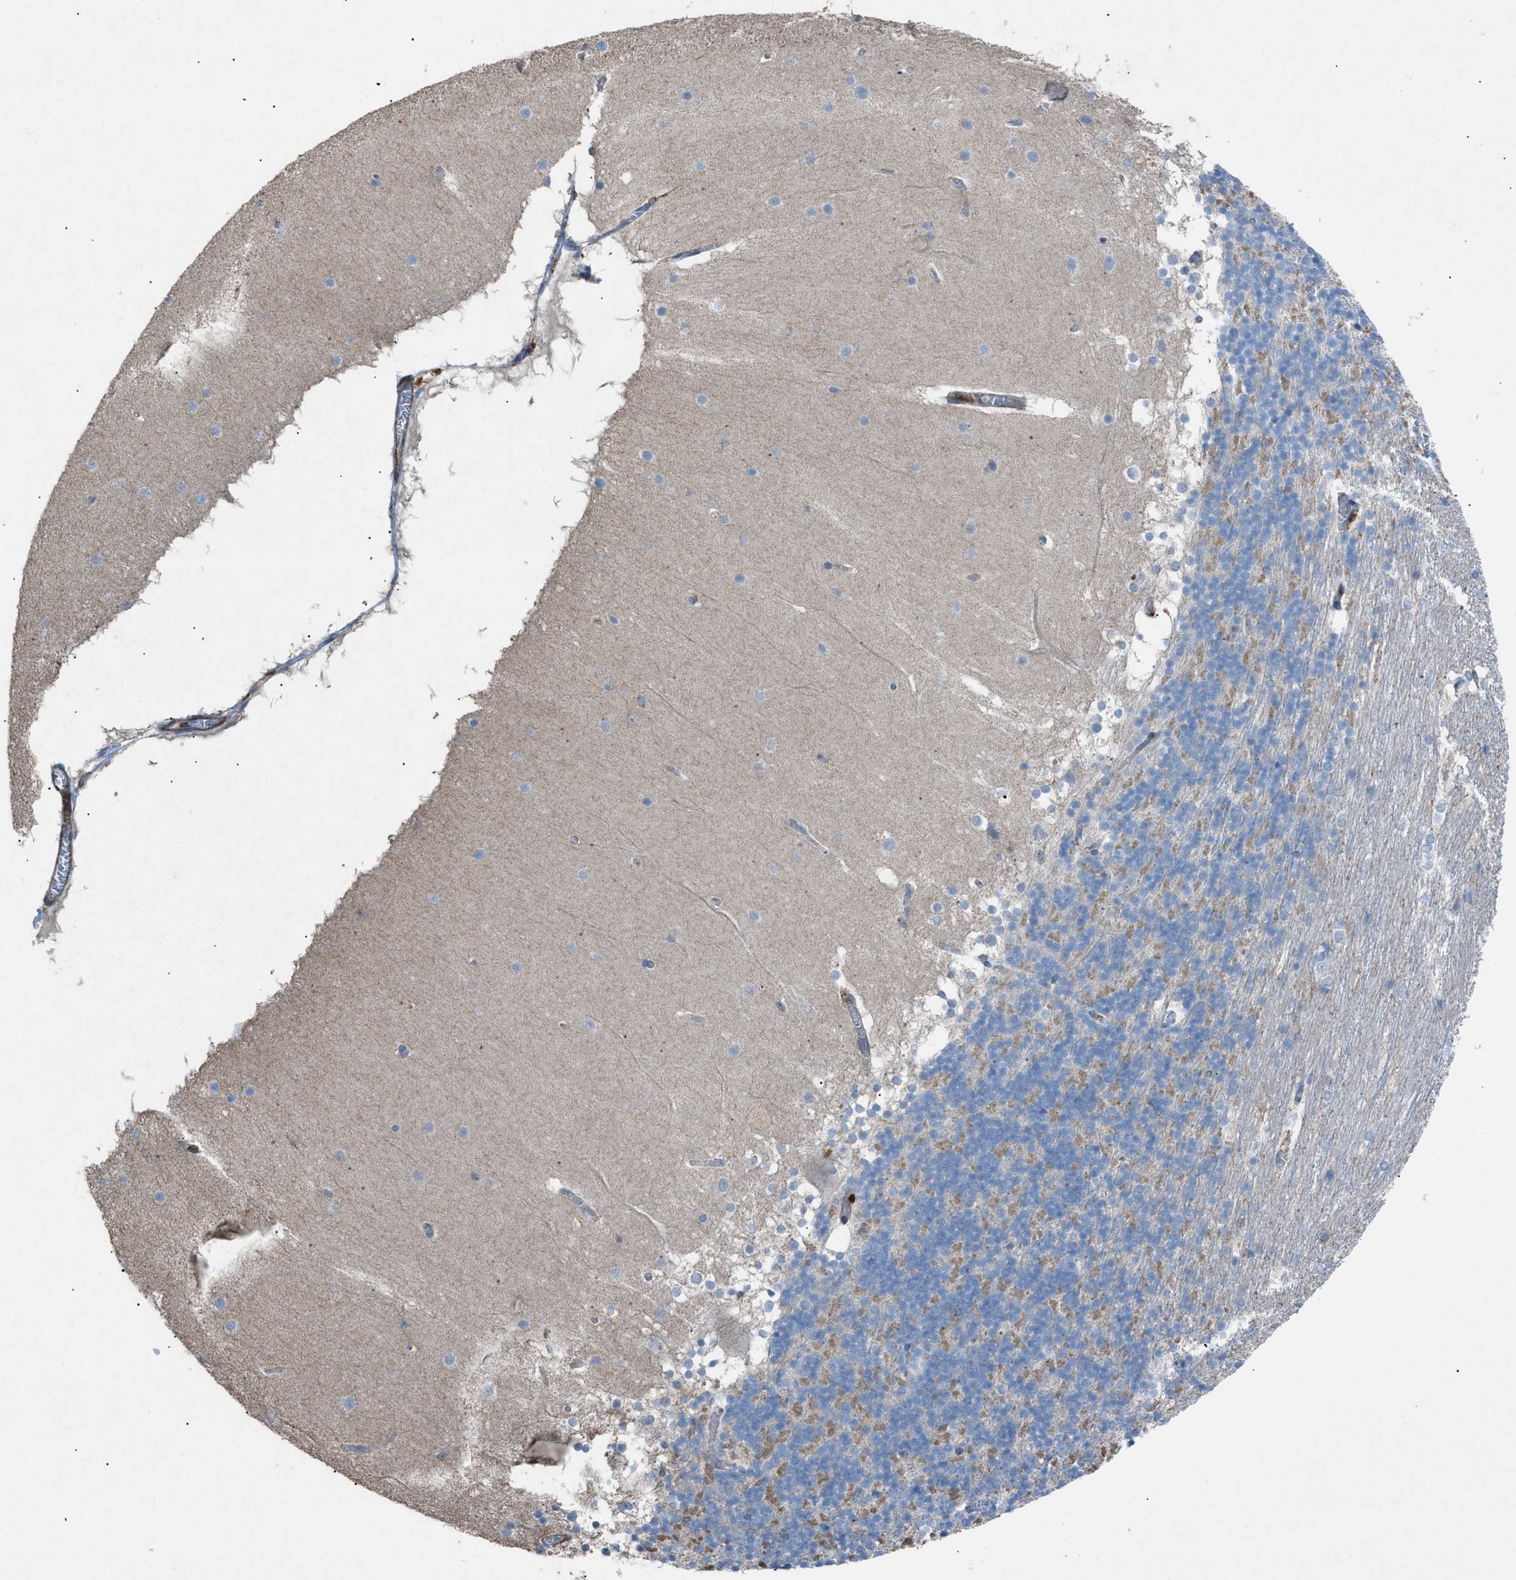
{"staining": {"intensity": "weak", "quantity": "25%-75%", "location": "cytoplasmic/membranous"}, "tissue": "cerebellum", "cell_type": "Cells in granular layer", "image_type": "normal", "snomed": [{"axis": "morphology", "description": "Normal tissue, NOS"}, {"axis": "topography", "description": "Cerebellum"}], "caption": "This image exhibits immunohistochemistry staining of benign human cerebellum, with low weak cytoplasmic/membranous positivity in about 25%-75% of cells in granular layer.", "gene": "NCK2", "patient": {"sex": "female", "age": 19}}